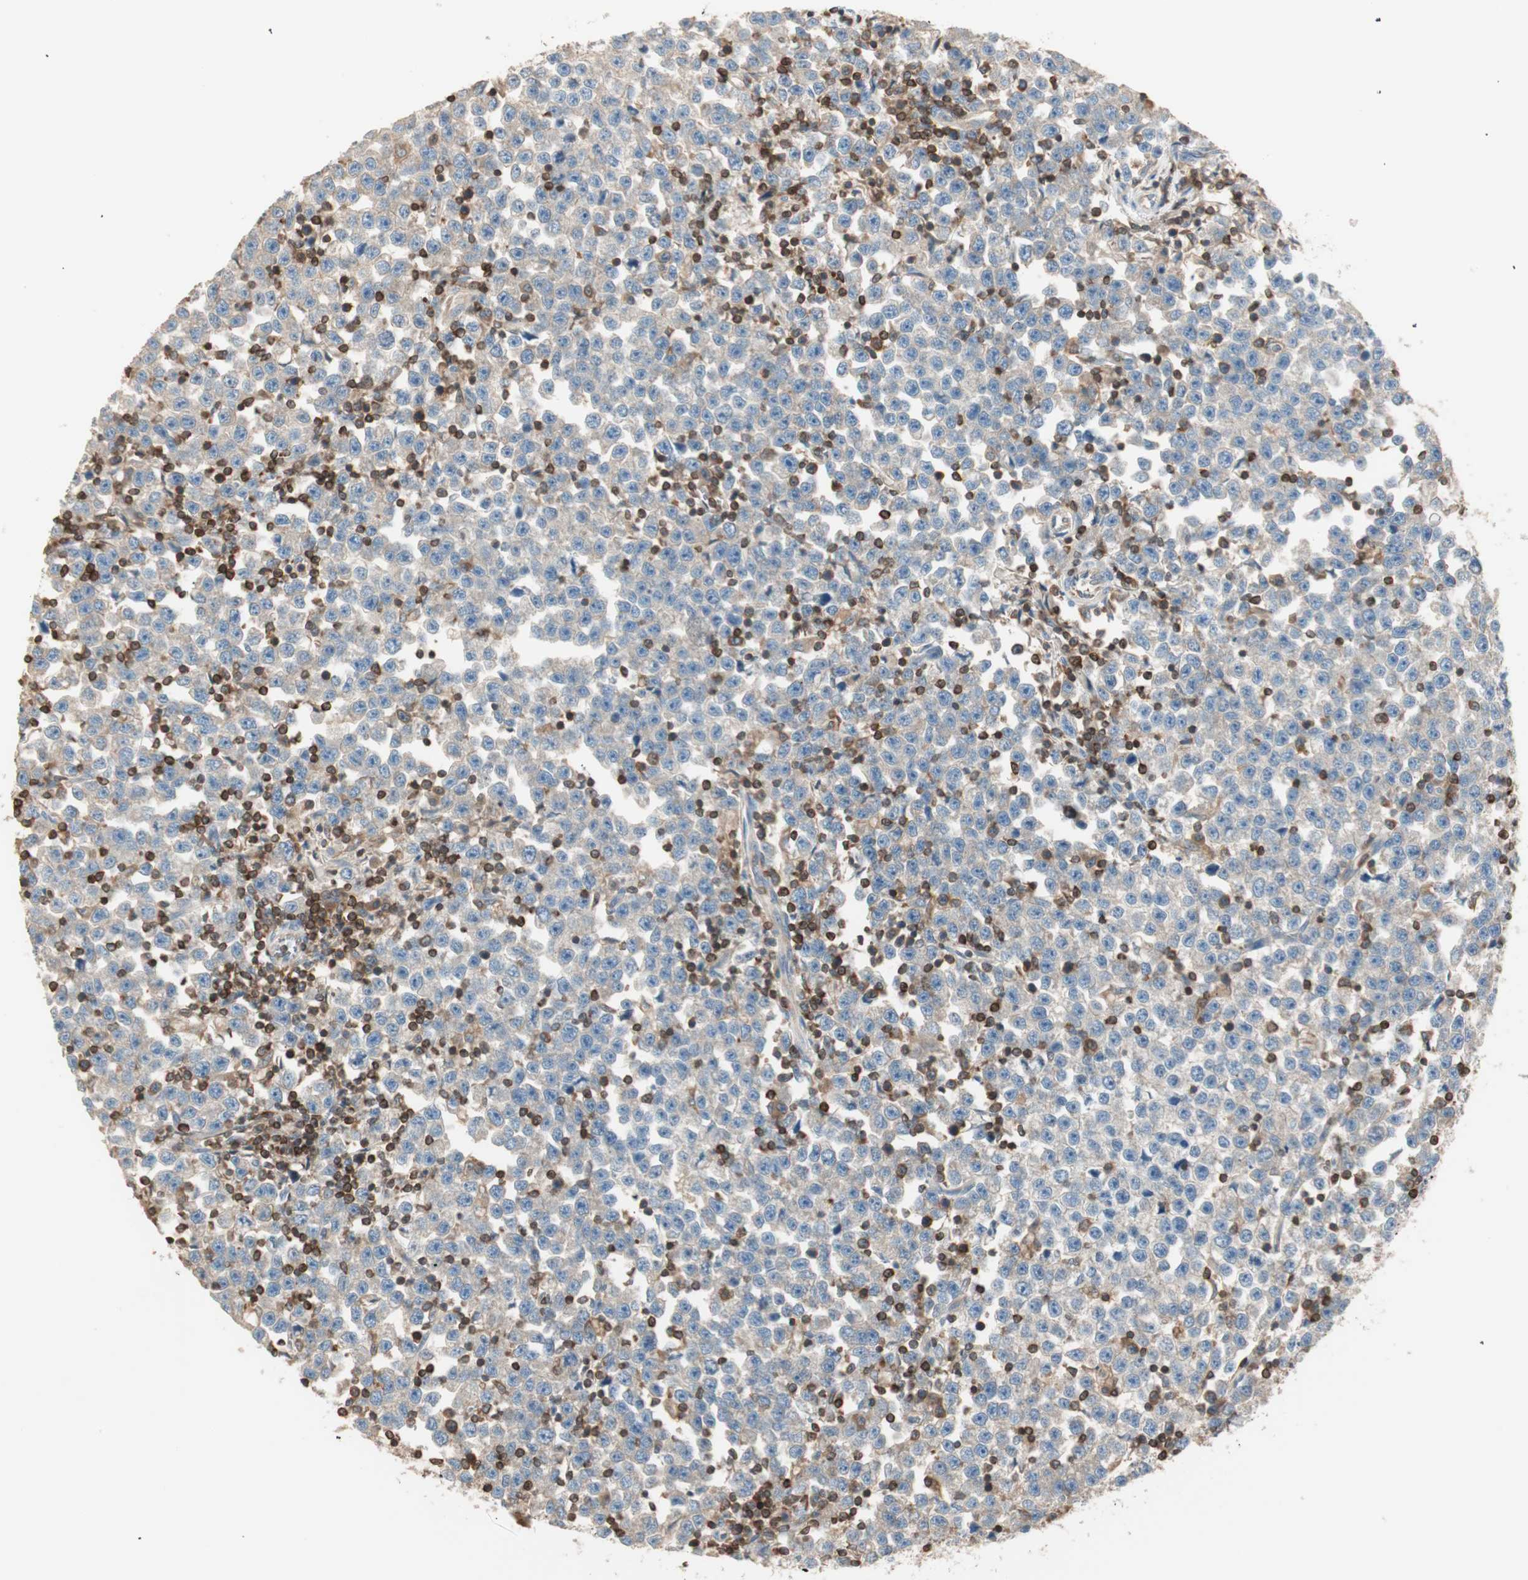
{"staining": {"intensity": "negative", "quantity": "none", "location": "none"}, "tissue": "testis cancer", "cell_type": "Tumor cells", "image_type": "cancer", "snomed": [{"axis": "morphology", "description": "Seminoma, NOS"}, {"axis": "topography", "description": "Testis"}], "caption": "High power microscopy photomicrograph of an immunohistochemistry image of testis cancer, revealing no significant positivity in tumor cells. The staining was performed using DAB to visualize the protein expression in brown, while the nuclei were stained in blue with hematoxylin (Magnification: 20x).", "gene": "CRLF3", "patient": {"sex": "male", "age": 43}}